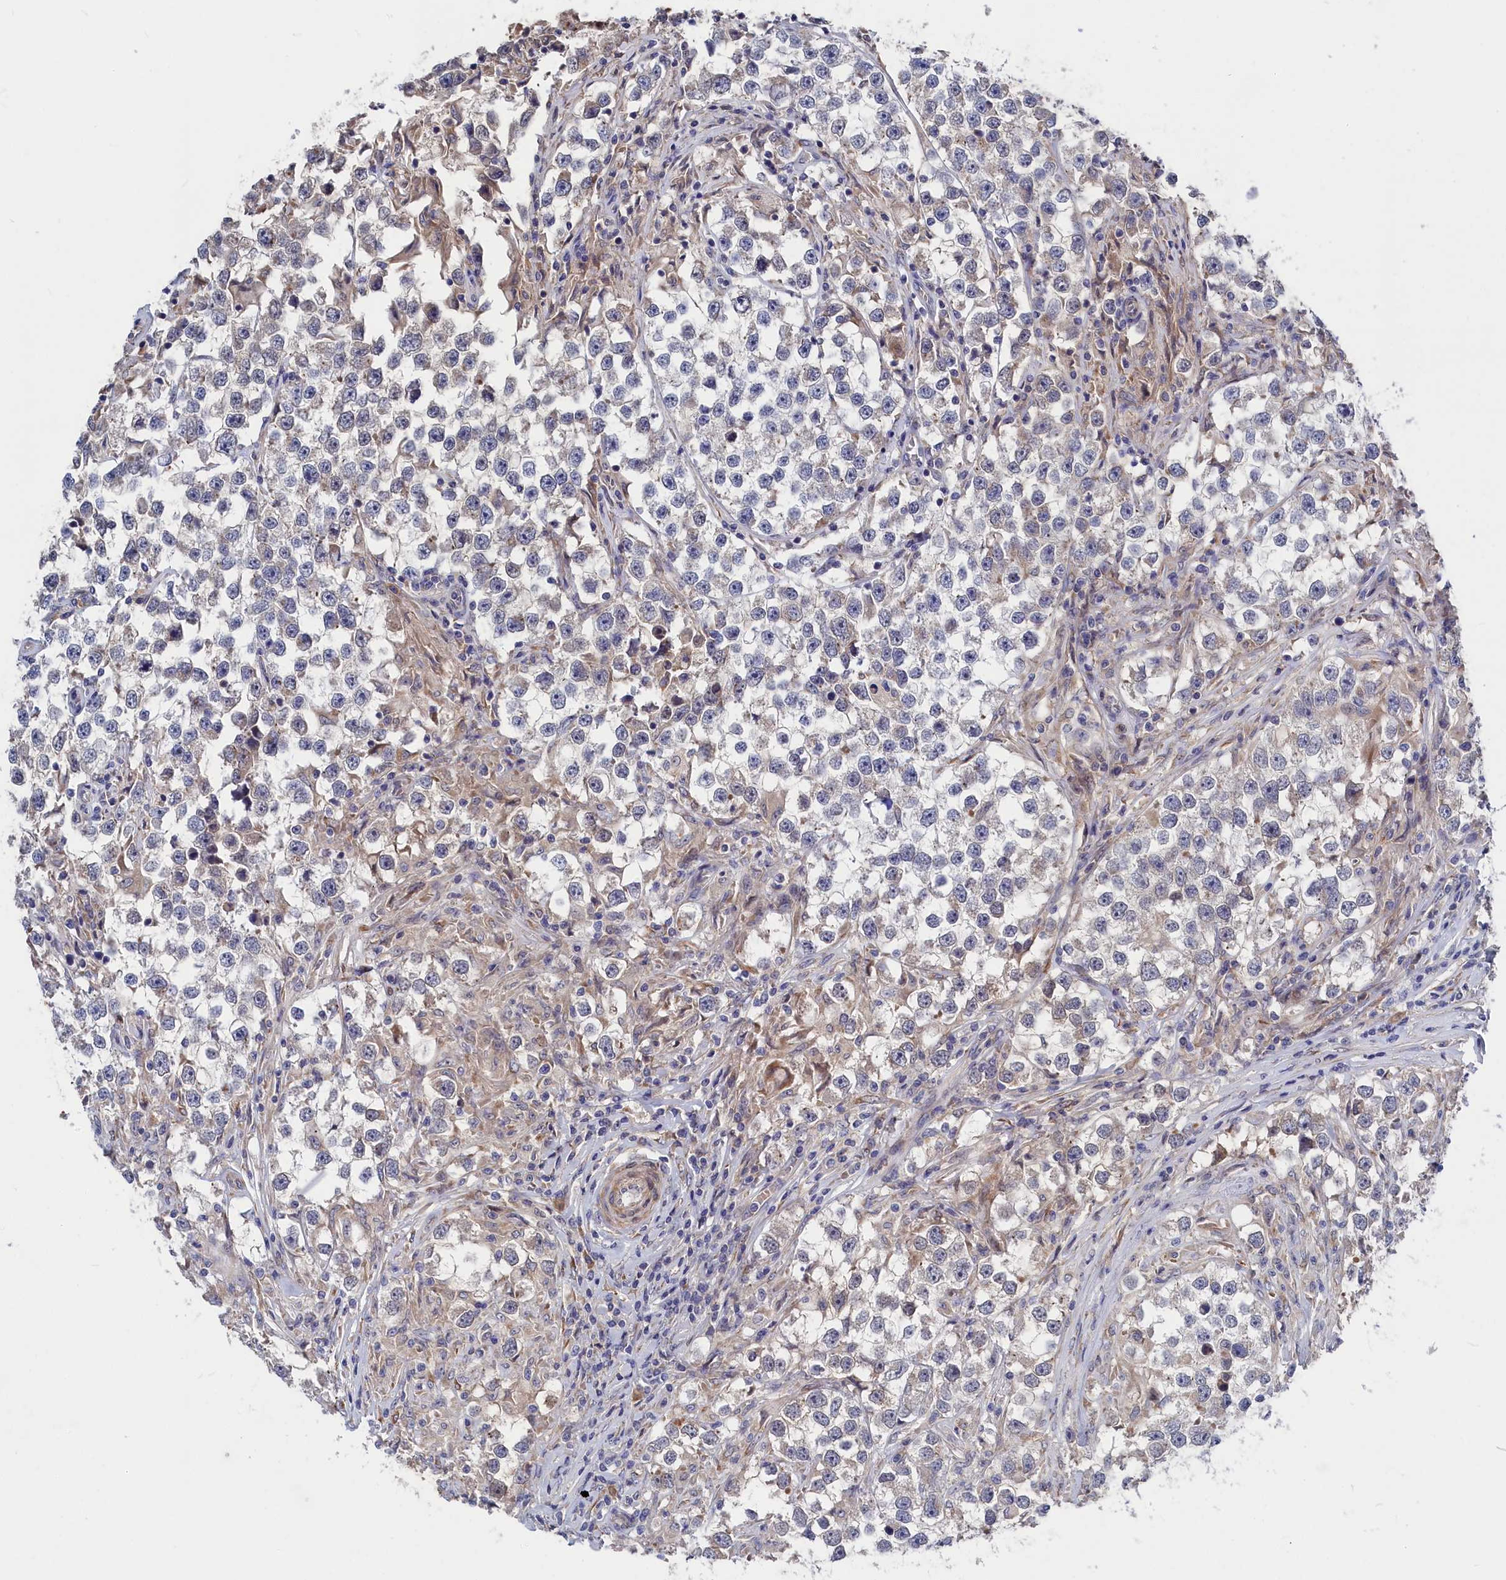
{"staining": {"intensity": "negative", "quantity": "none", "location": "none"}, "tissue": "testis cancer", "cell_type": "Tumor cells", "image_type": "cancer", "snomed": [{"axis": "morphology", "description": "Seminoma, NOS"}, {"axis": "topography", "description": "Testis"}], "caption": "Human testis seminoma stained for a protein using immunohistochemistry (IHC) exhibits no positivity in tumor cells.", "gene": "CYB5D2", "patient": {"sex": "male", "age": 46}}